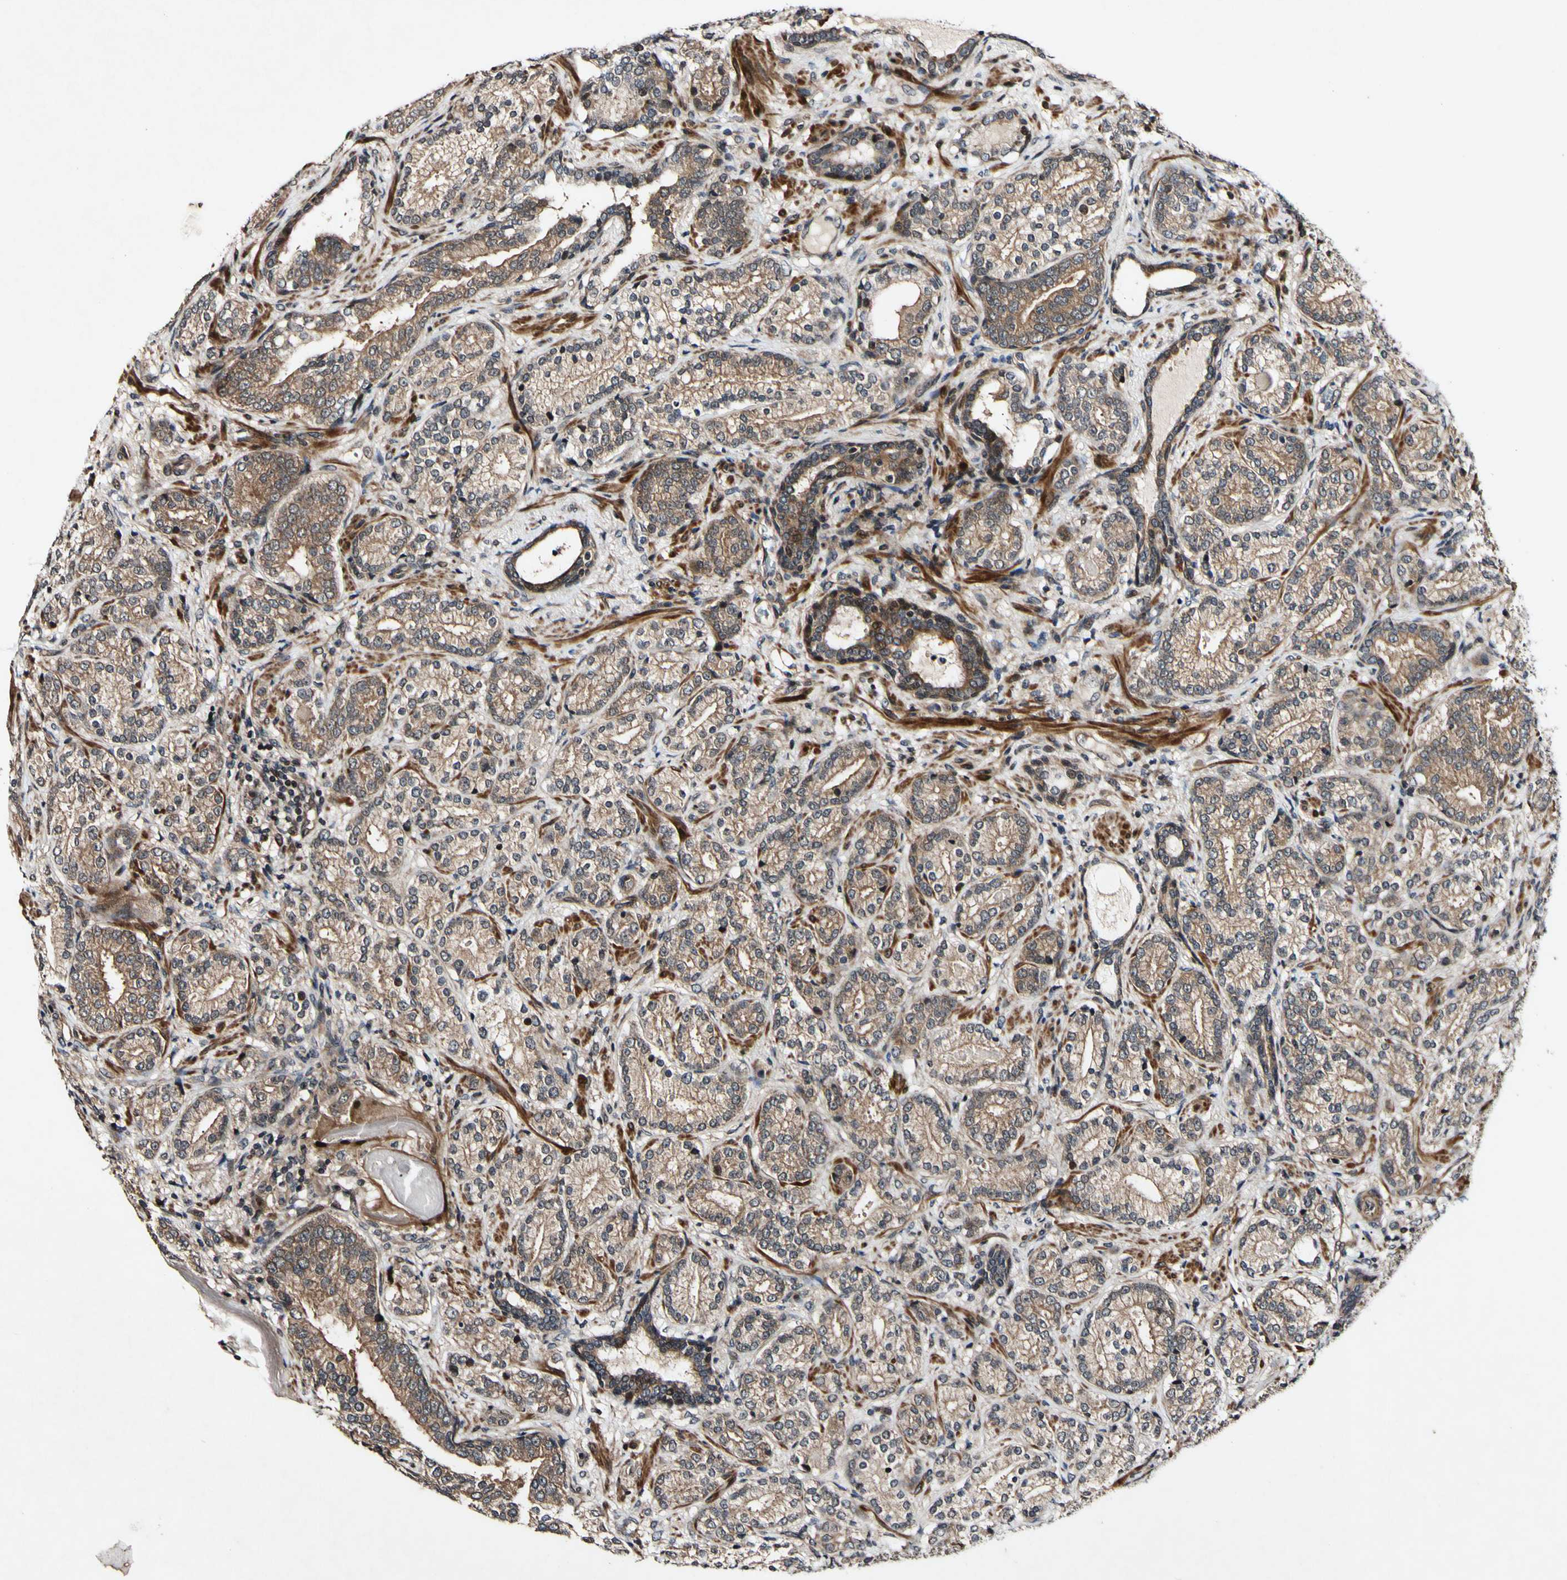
{"staining": {"intensity": "moderate", "quantity": ">75%", "location": "cytoplasmic/membranous,nuclear"}, "tissue": "prostate cancer", "cell_type": "Tumor cells", "image_type": "cancer", "snomed": [{"axis": "morphology", "description": "Adenocarcinoma, High grade"}, {"axis": "topography", "description": "Prostate"}], "caption": "A photomicrograph of human prostate cancer (high-grade adenocarcinoma) stained for a protein reveals moderate cytoplasmic/membranous and nuclear brown staining in tumor cells. The staining was performed using DAB (3,3'-diaminobenzidine), with brown indicating positive protein expression. Nuclei are stained blue with hematoxylin.", "gene": "CSNK1E", "patient": {"sex": "male", "age": 61}}